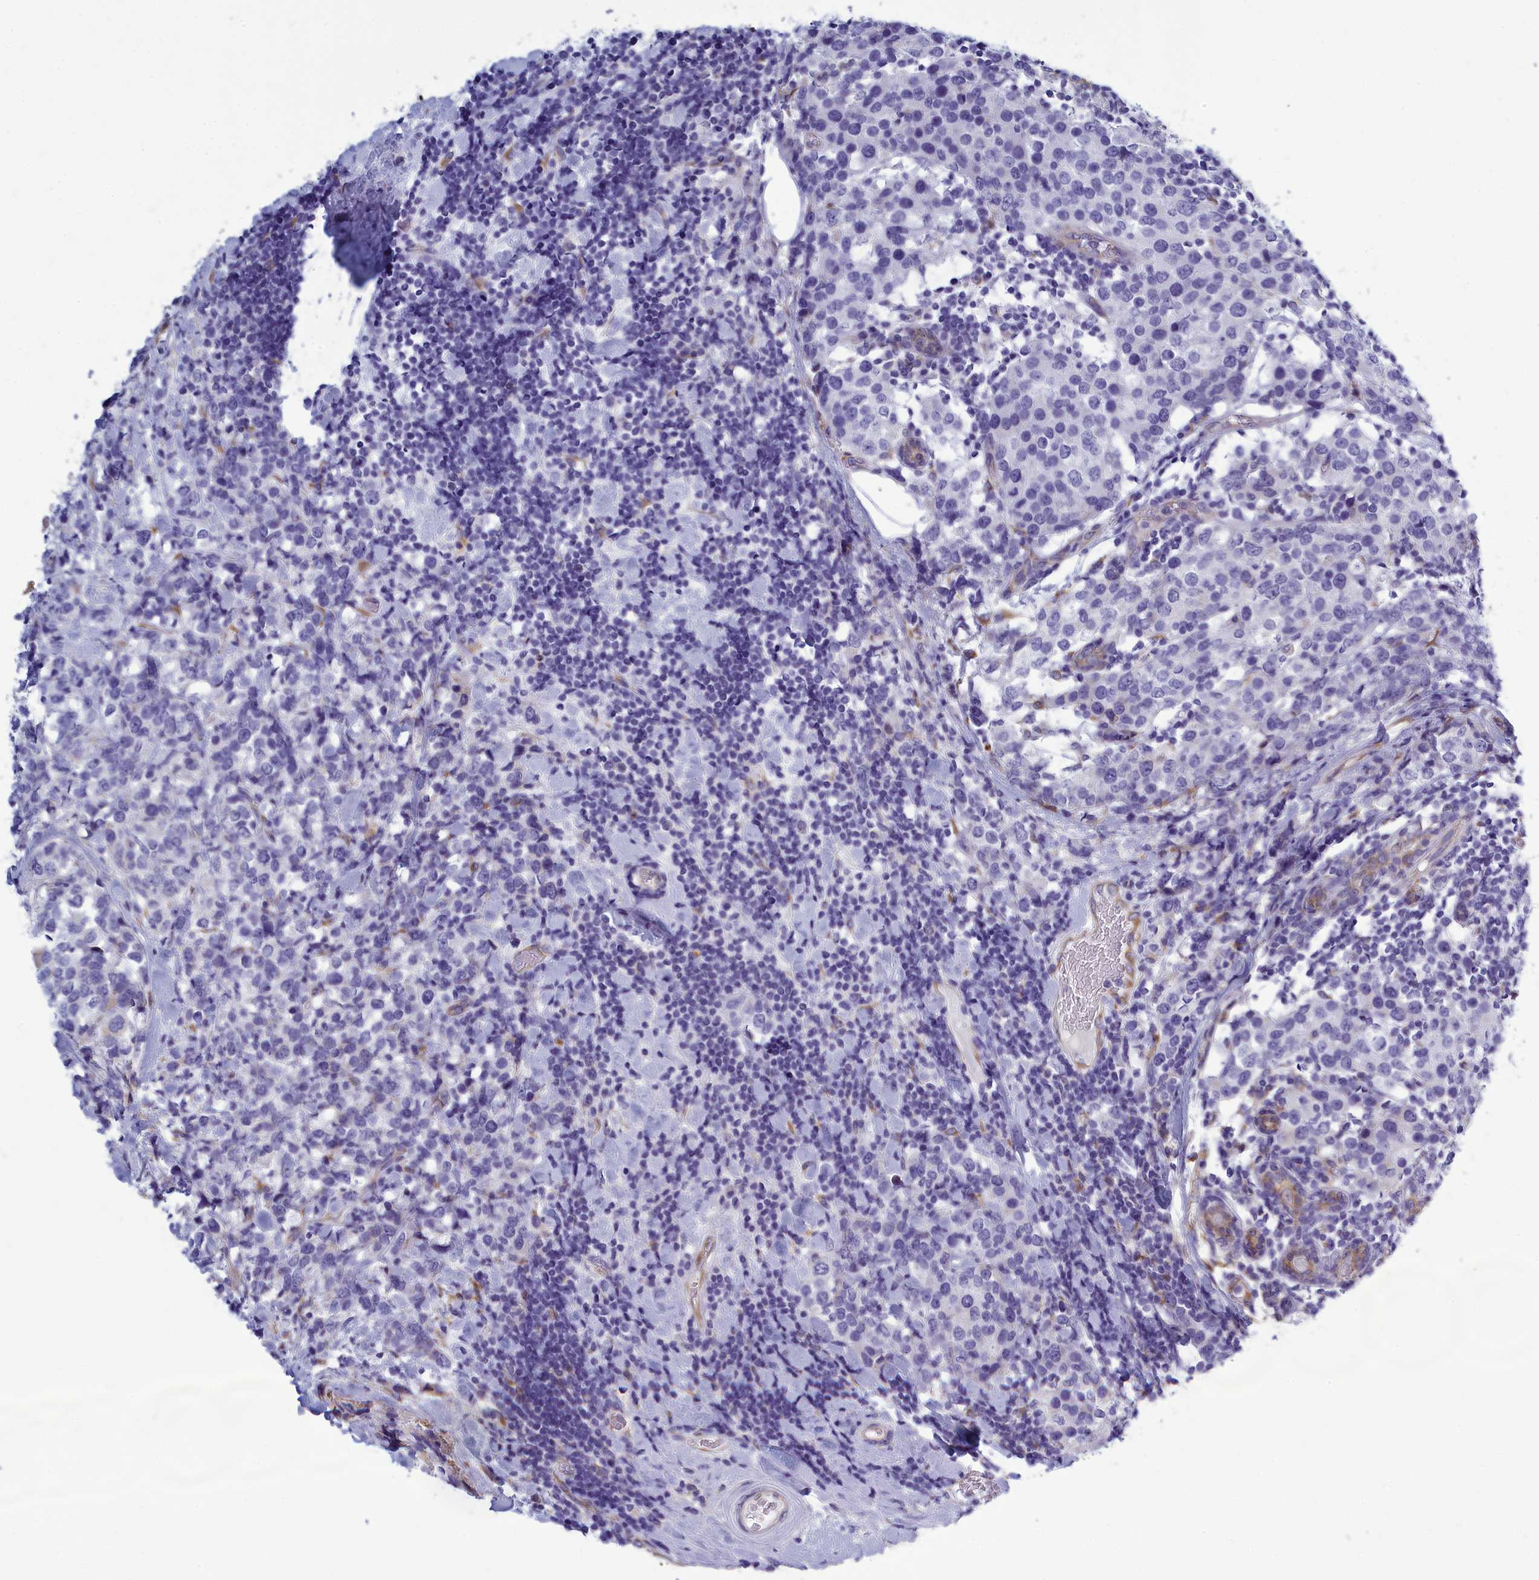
{"staining": {"intensity": "negative", "quantity": "none", "location": "none"}, "tissue": "breast cancer", "cell_type": "Tumor cells", "image_type": "cancer", "snomed": [{"axis": "morphology", "description": "Lobular carcinoma"}, {"axis": "topography", "description": "Breast"}], "caption": "The photomicrograph demonstrates no staining of tumor cells in breast cancer.", "gene": "CENATAC", "patient": {"sex": "female", "age": 59}}